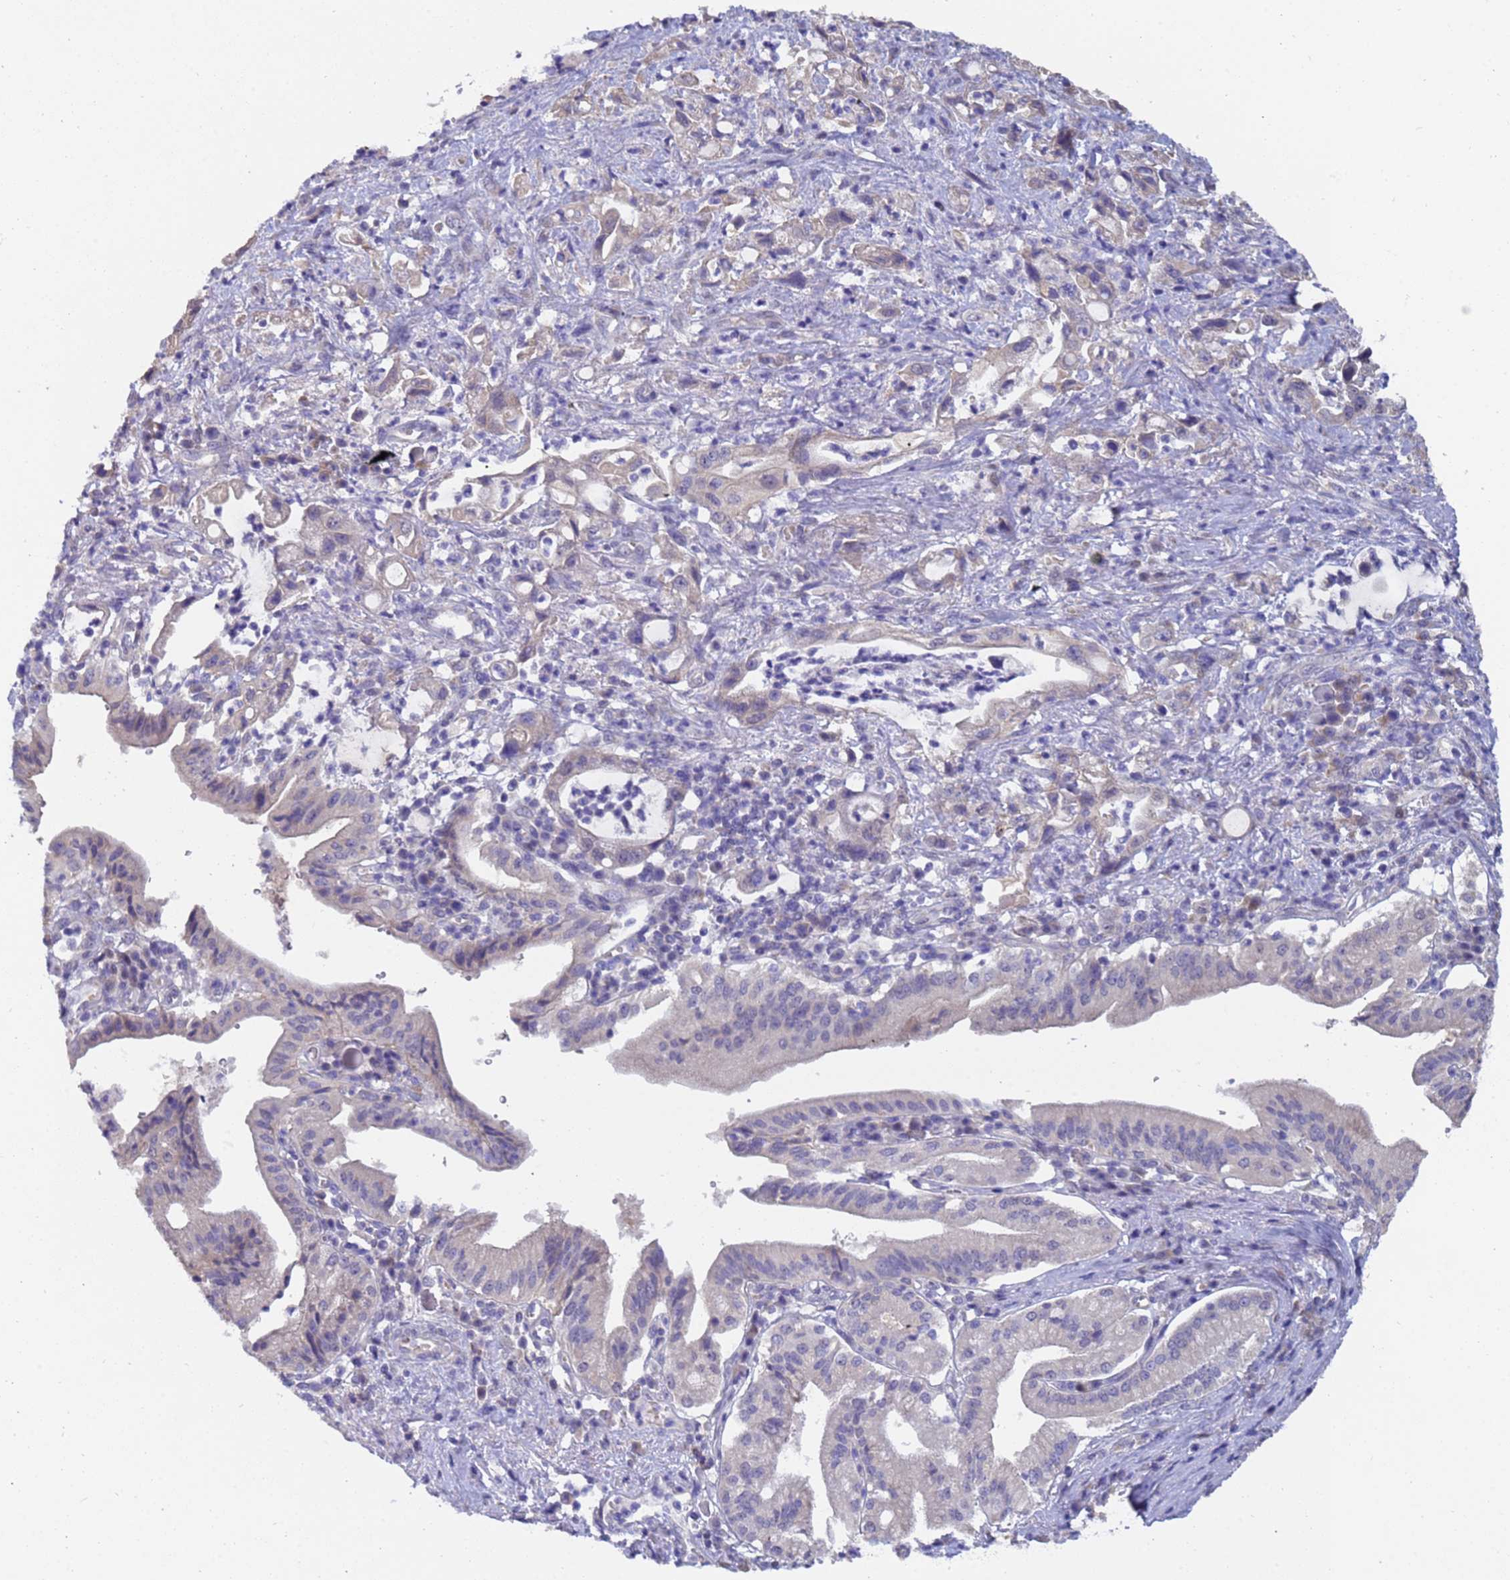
{"staining": {"intensity": "negative", "quantity": "none", "location": "none"}, "tissue": "pancreatic cancer", "cell_type": "Tumor cells", "image_type": "cancer", "snomed": [{"axis": "morphology", "description": "Adenocarcinoma, NOS"}, {"axis": "topography", "description": "Pancreas"}], "caption": "DAB immunohistochemical staining of human pancreatic cancer (adenocarcinoma) reveals no significant positivity in tumor cells. (DAB (3,3'-diaminobenzidine) immunohistochemistry visualized using brightfield microscopy, high magnification).", "gene": "IHO1", "patient": {"sex": "female", "age": 61}}